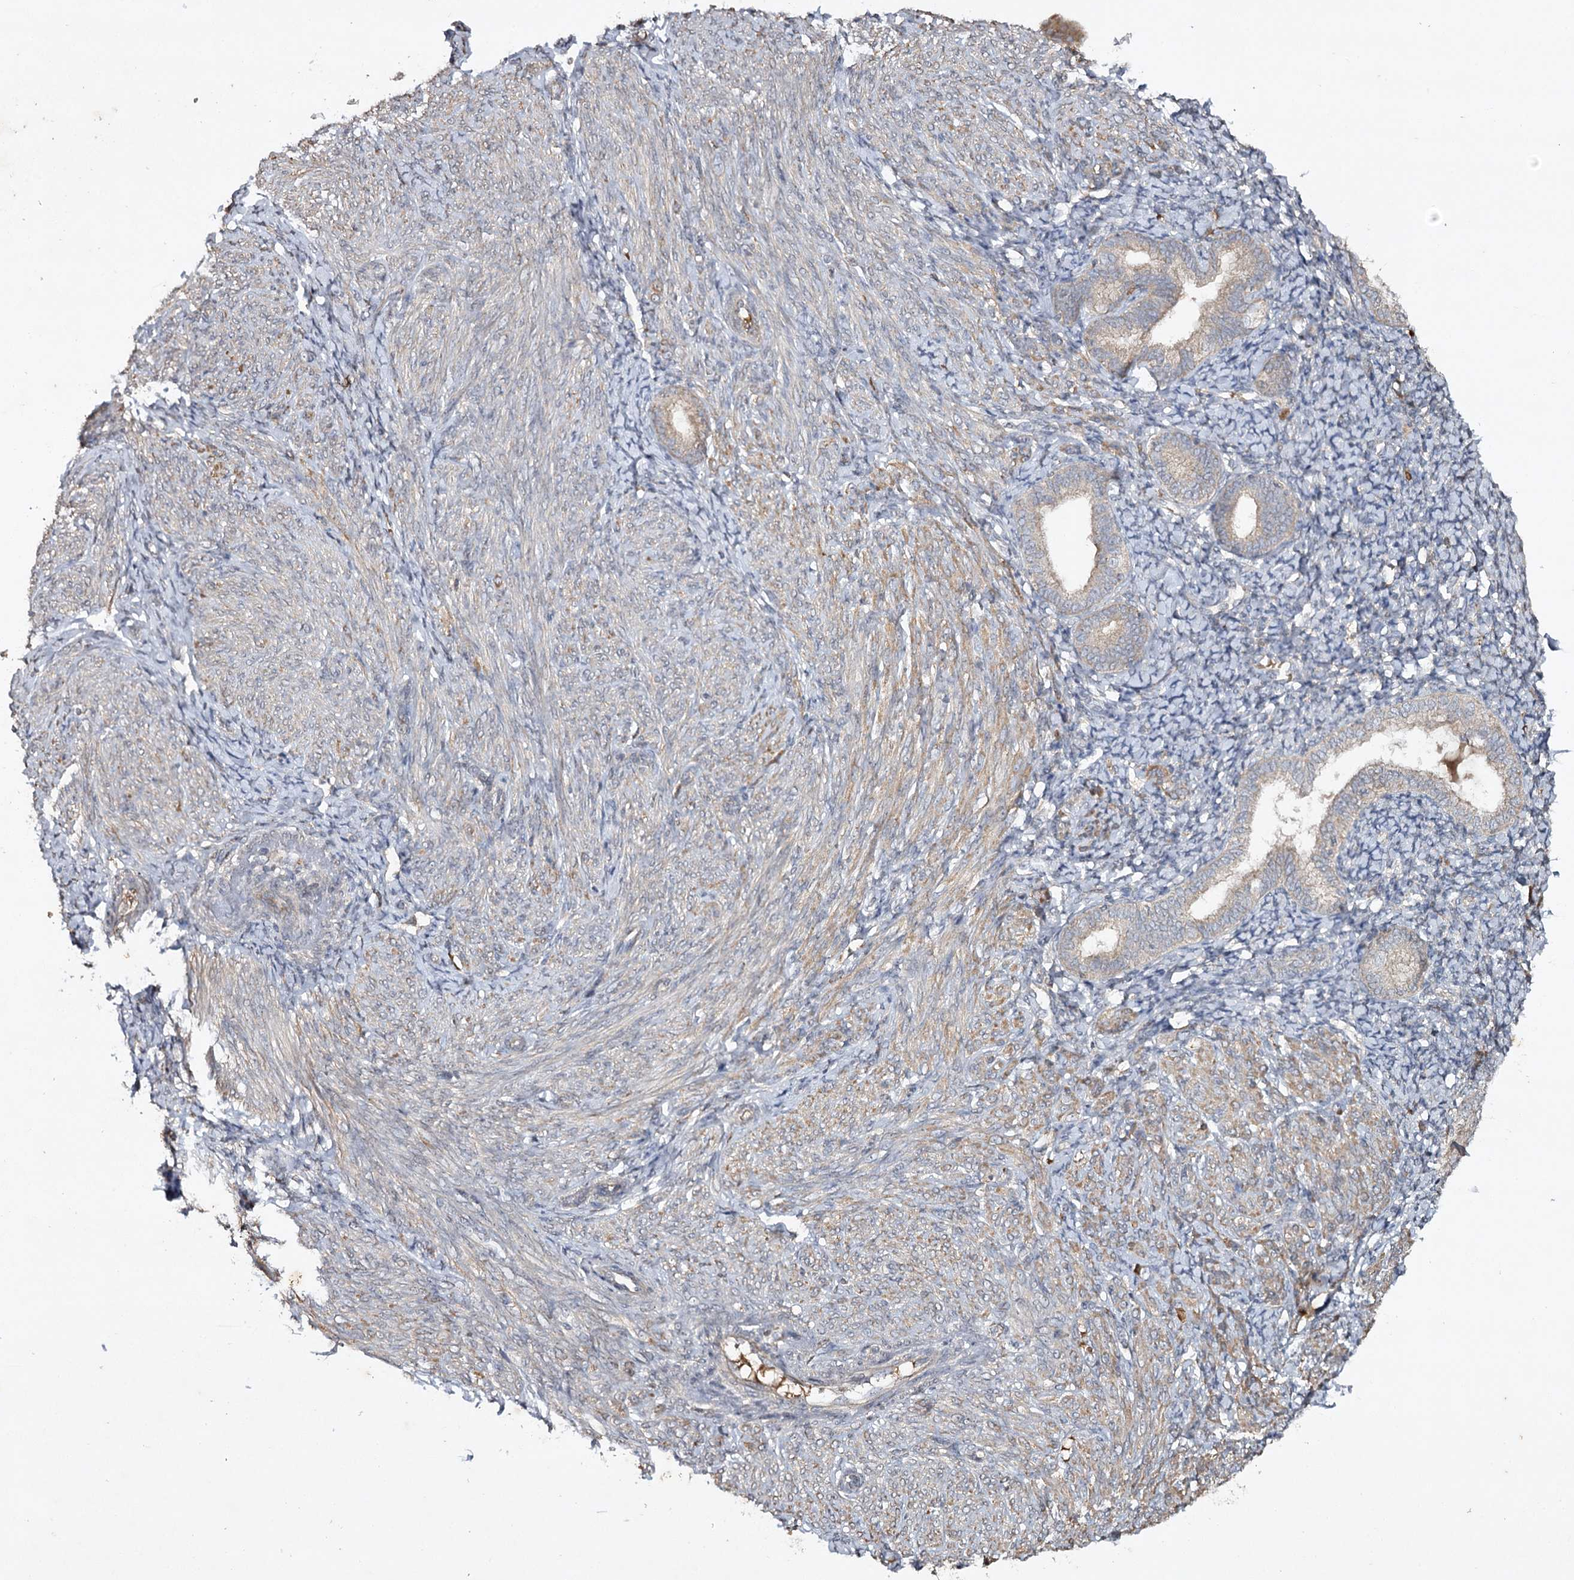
{"staining": {"intensity": "negative", "quantity": "none", "location": "none"}, "tissue": "endometrium", "cell_type": "Cells in endometrial stroma", "image_type": "normal", "snomed": [{"axis": "morphology", "description": "Normal tissue, NOS"}, {"axis": "topography", "description": "Endometrium"}], "caption": "DAB (3,3'-diaminobenzidine) immunohistochemical staining of normal human endometrium reveals no significant expression in cells in endometrial stroma.", "gene": "CYP2B6", "patient": {"sex": "female", "age": 72}}